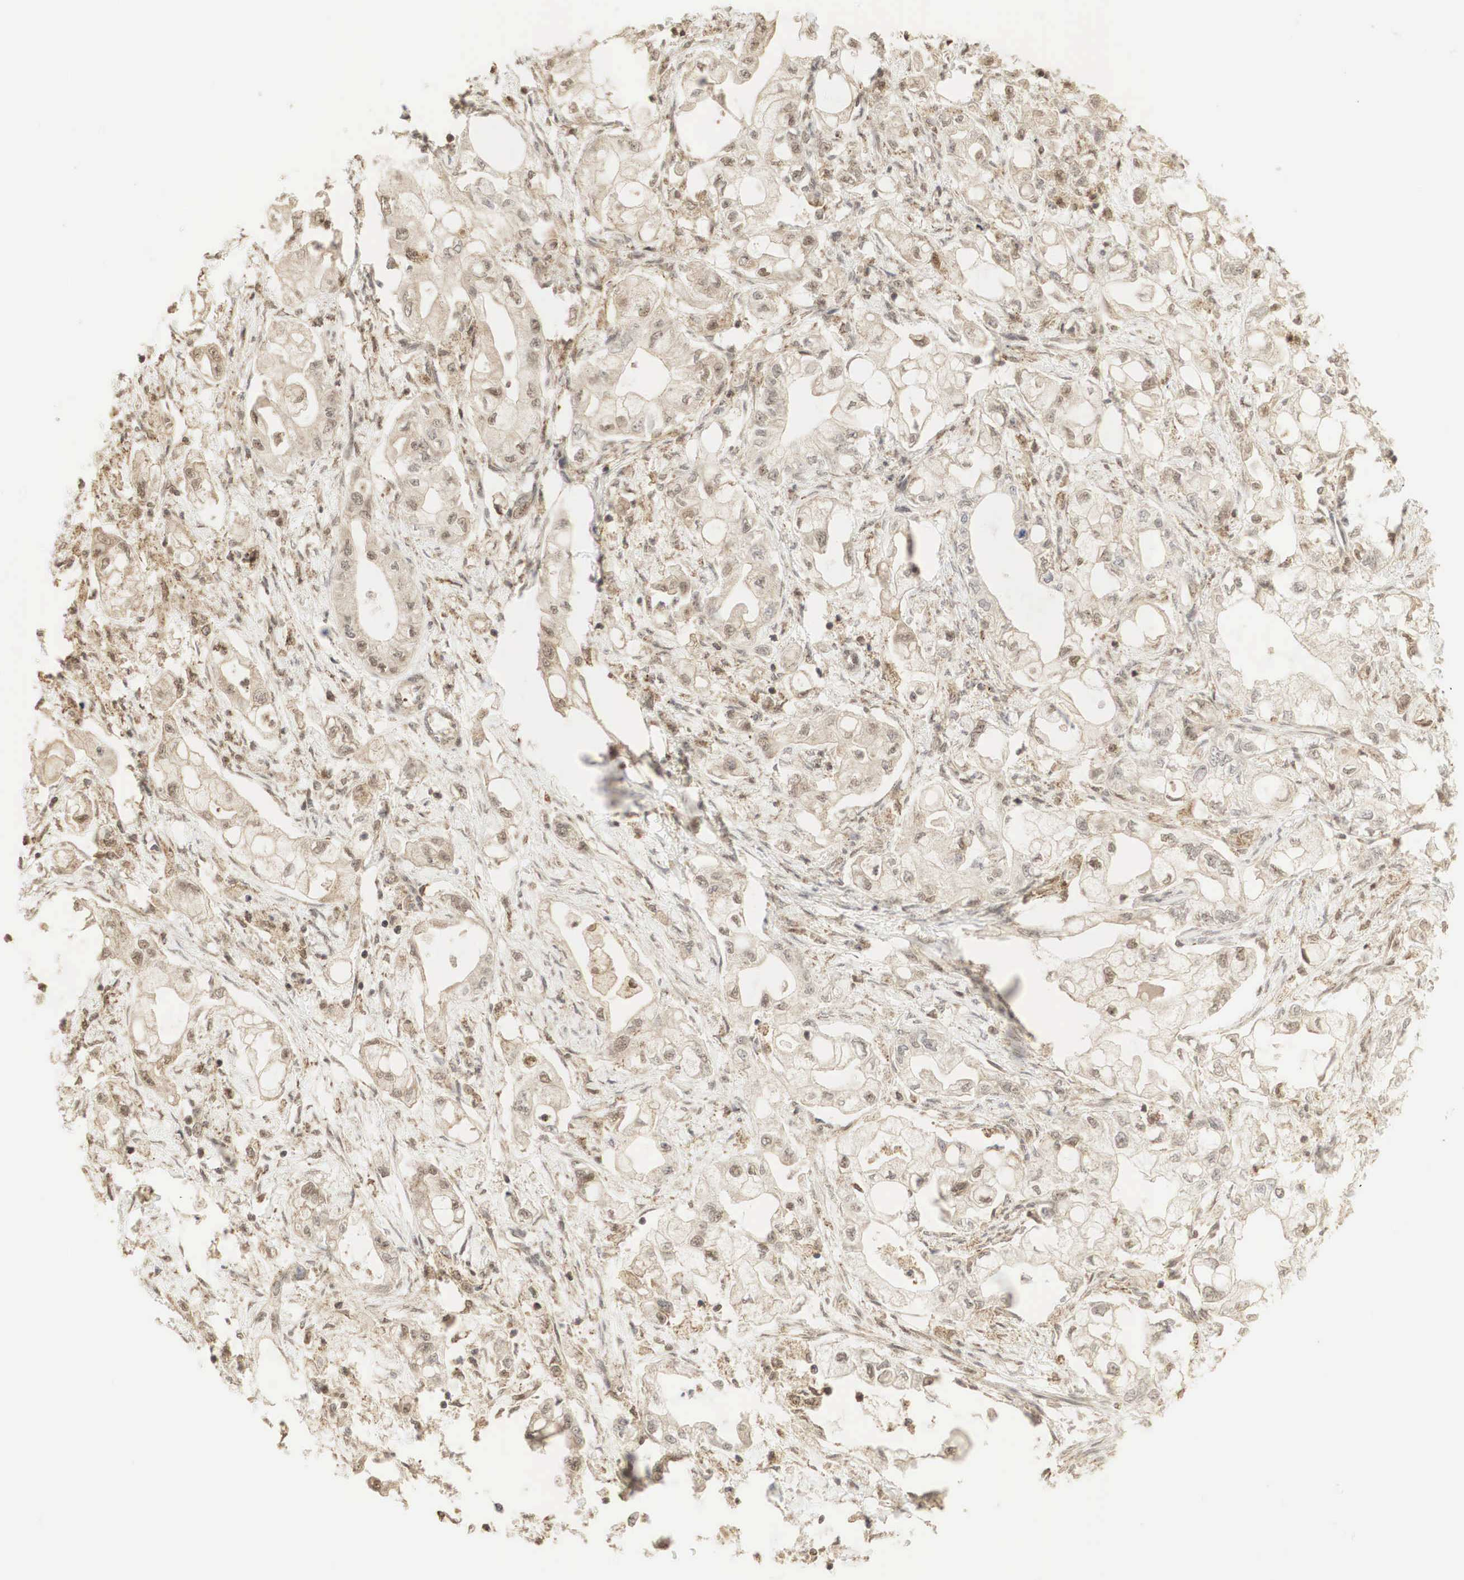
{"staining": {"intensity": "strong", "quantity": ">75%", "location": "cytoplasmic/membranous,nuclear"}, "tissue": "pancreatic cancer", "cell_type": "Tumor cells", "image_type": "cancer", "snomed": [{"axis": "morphology", "description": "Adenocarcinoma, NOS"}, {"axis": "topography", "description": "Pancreas"}], "caption": "Pancreatic cancer stained with IHC shows strong cytoplasmic/membranous and nuclear expression in approximately >75% of tumor cells.", "gene": "RNF113A", "patient": {"sex": "male", "age": 79}}